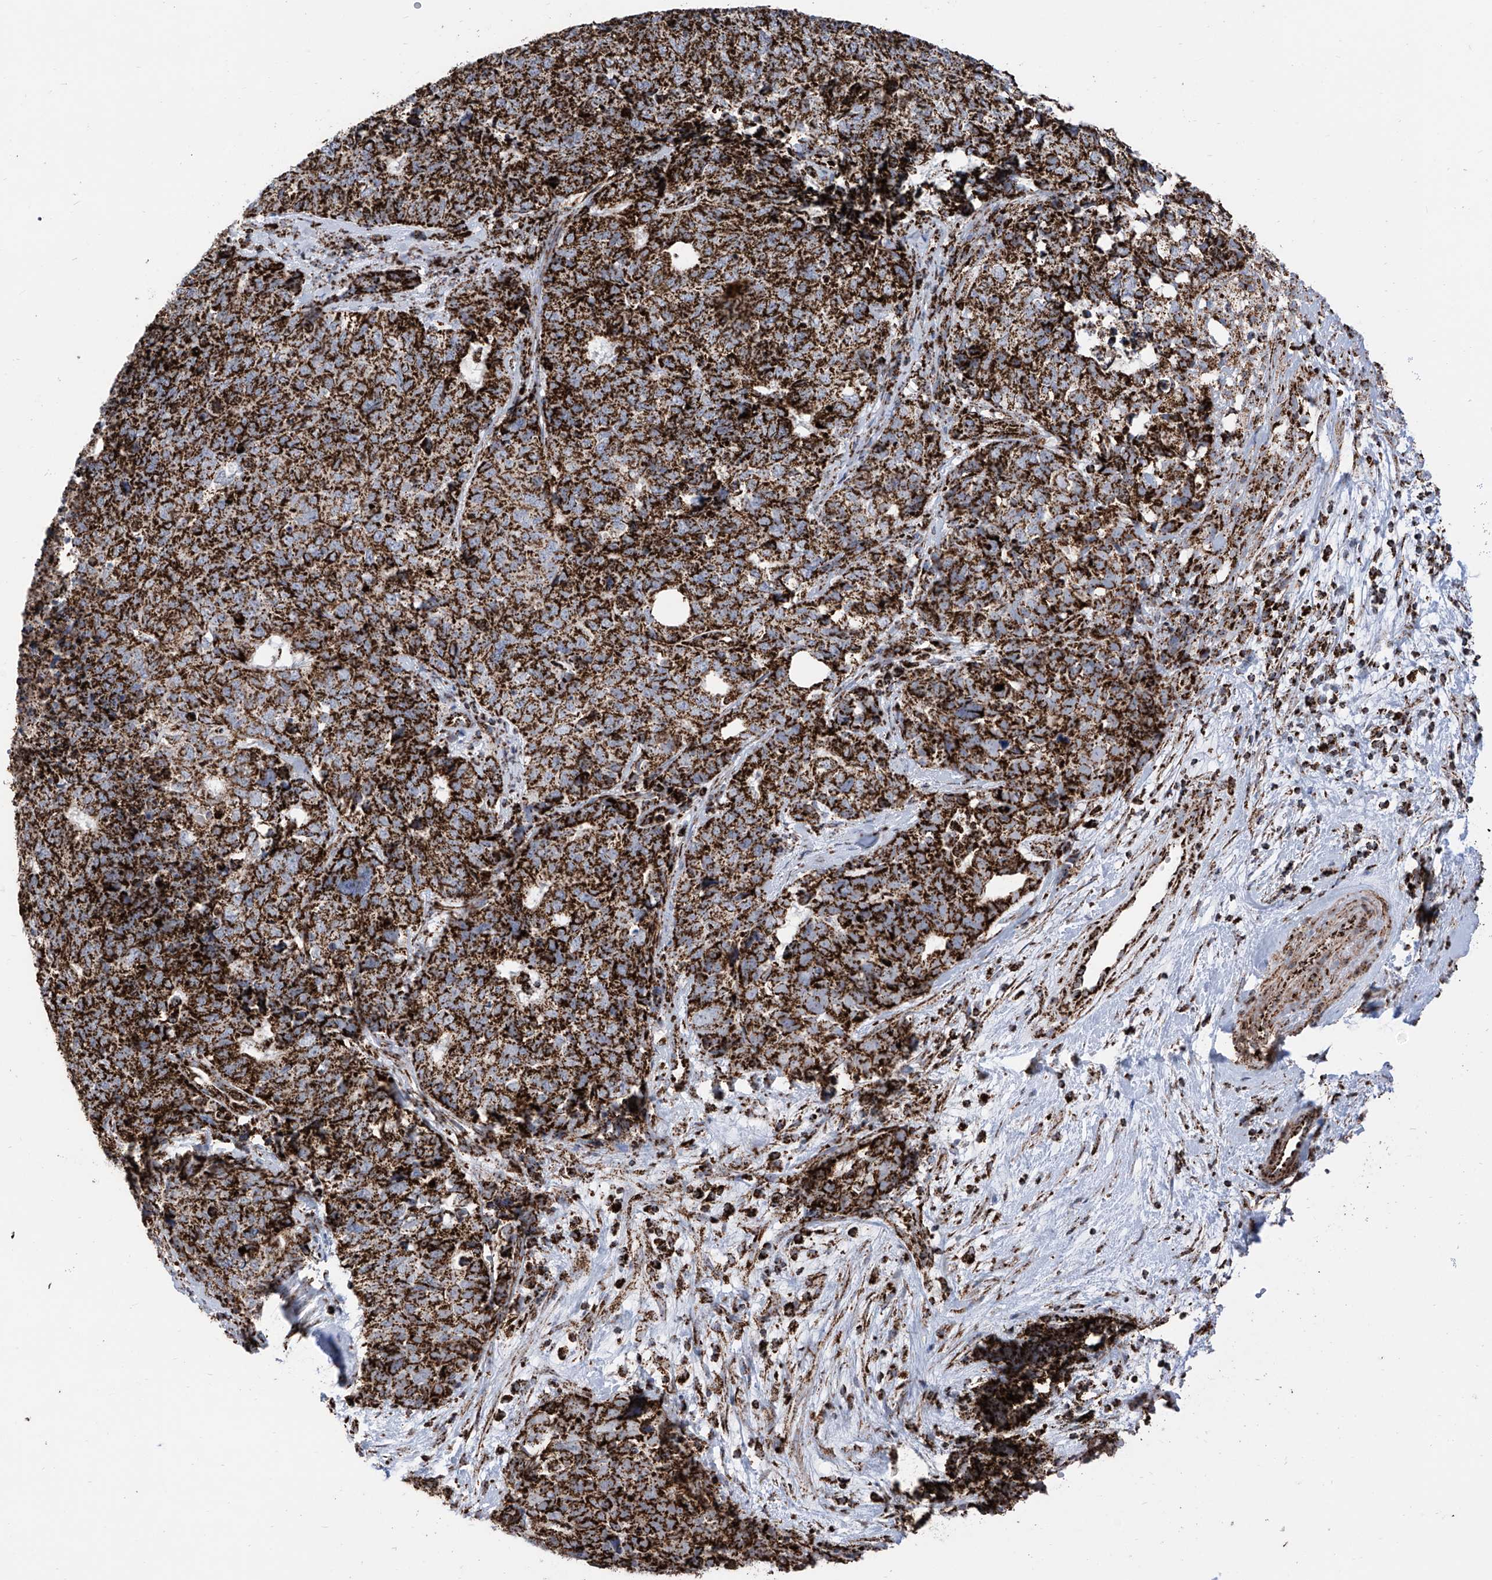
{"staining": {"intensity": "strong", "quantity": ">75%", "location": "cytoplasmic/membranous"}, "tissue": "cervical cancer", "cell_type": "Tumor cells", "image_type": "cancer", "snomed": [{"axis": "morphology", "description": "Squamous cell carcinoma, NOS"}, {"axis": "topography", "description": "Cervix"}], "caption": "A high amount of strong cytoplasmic/membranous positivity is identified in approximately >75% of tumor cells in cervical cancer tissue. The staining was performed using DAB to visualize the protein expression in brown, while the nuclei were stained in blue with hematoxylin (Magnification: 20x).", "gene": "COX5B", "patient": {"sex": "female", "age": 63}}